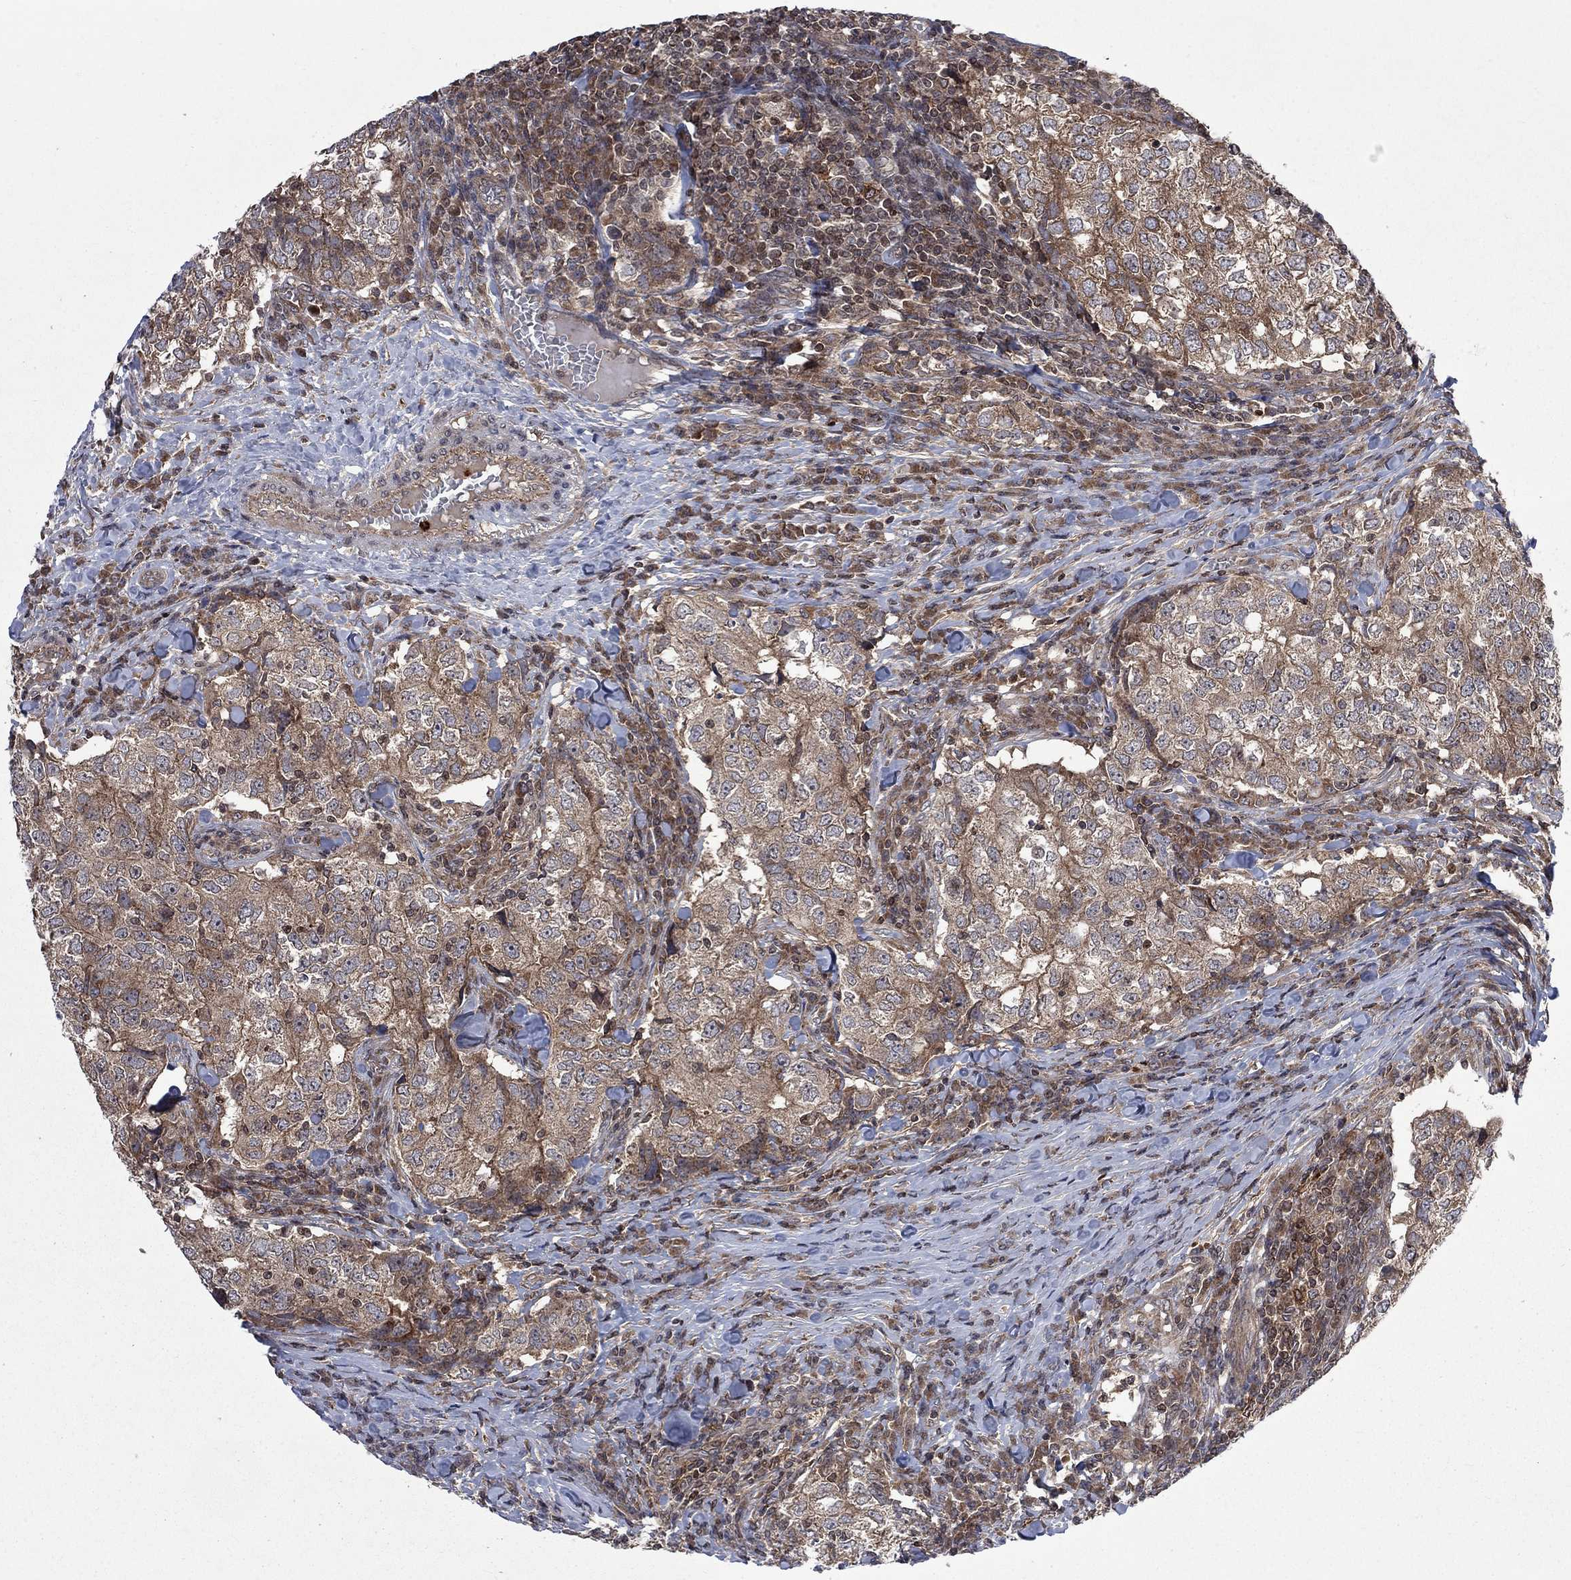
{"staining": {"intensity": "moderate", "quantity": ">75%", "location": "cytoplasmic/membranous"}, "tissue": "breast cancer", "cell_type": "Tumor cells", "image_type": "cancer", "snomed": [{"axis": "morphology", "description": "Duct carcinoma"}, {"axis": "topography", "description": "Breast"}], "caption": "Immunohistochemical staining of human breast cancer (infiltrating ductal carcinoma) reveals moderate cytoplasmic/membranous protein positivity in about >75% of tumor cells. (IHC, brightfield microscopy, high magnification).", "gene": "TMEM33", "patient": {"sex": "female", "age": 30}}